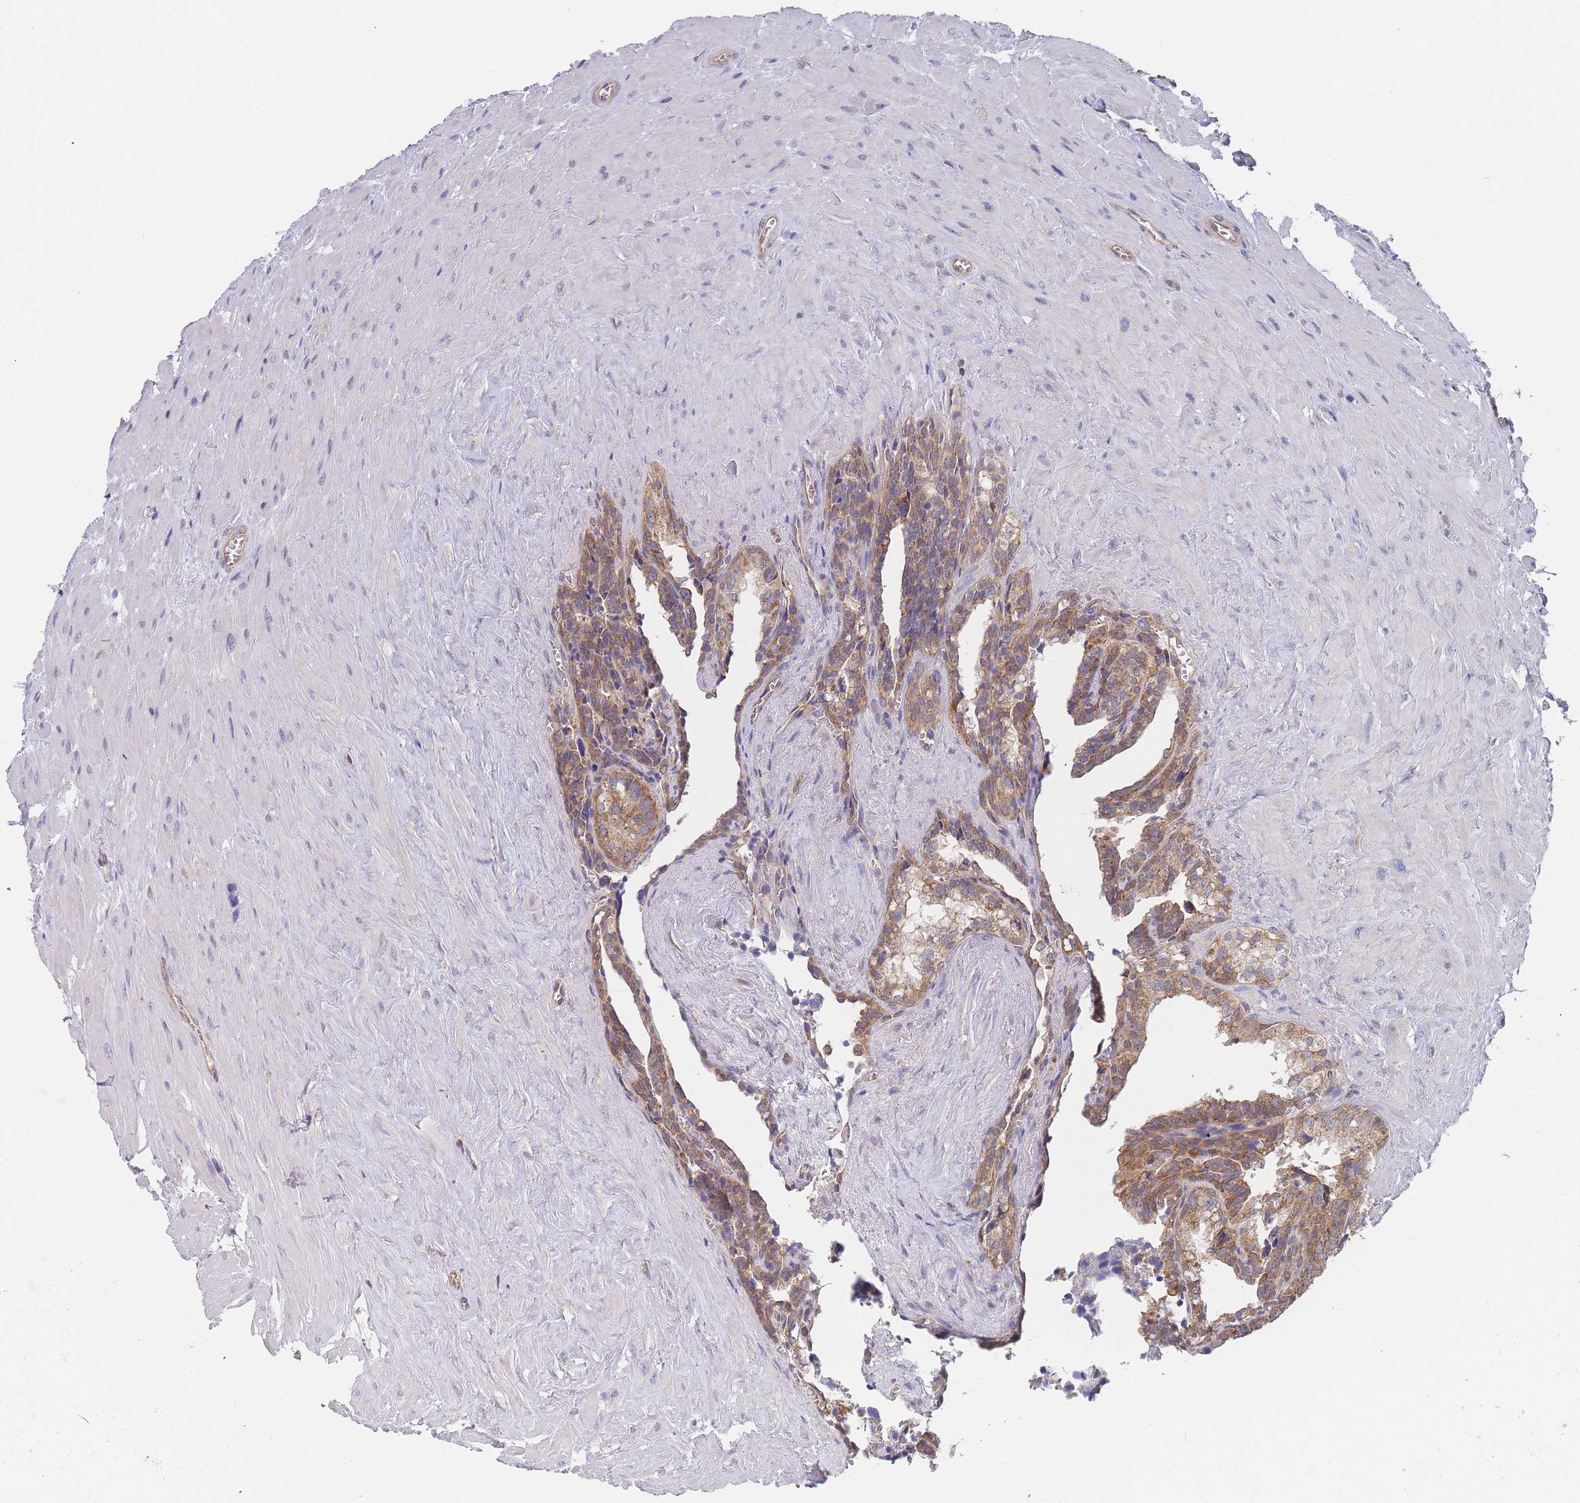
{"staining": {"intensity": "moderate", "quantity": ">75%", "location": "cytoplasmic/membranous"}, "tissue": "seminal vesicle", "cell_type": "Glandular cells", "image_type": "normal", "snomed": [{"axis": "morphology", "description": "Normal tissue, NOS"}, {"axis": "topography", "description": "Seminal veicle"}], "caption": "Immunohistochemistry (DAB) staining of unremarkable human seminal vesicle demonstrates moderate cytoplasmic/membranous protein staining in approximately >75% of glandular cells.", "gene": "MRPS18B", "patient": {"sex": "male", "age": 68}}